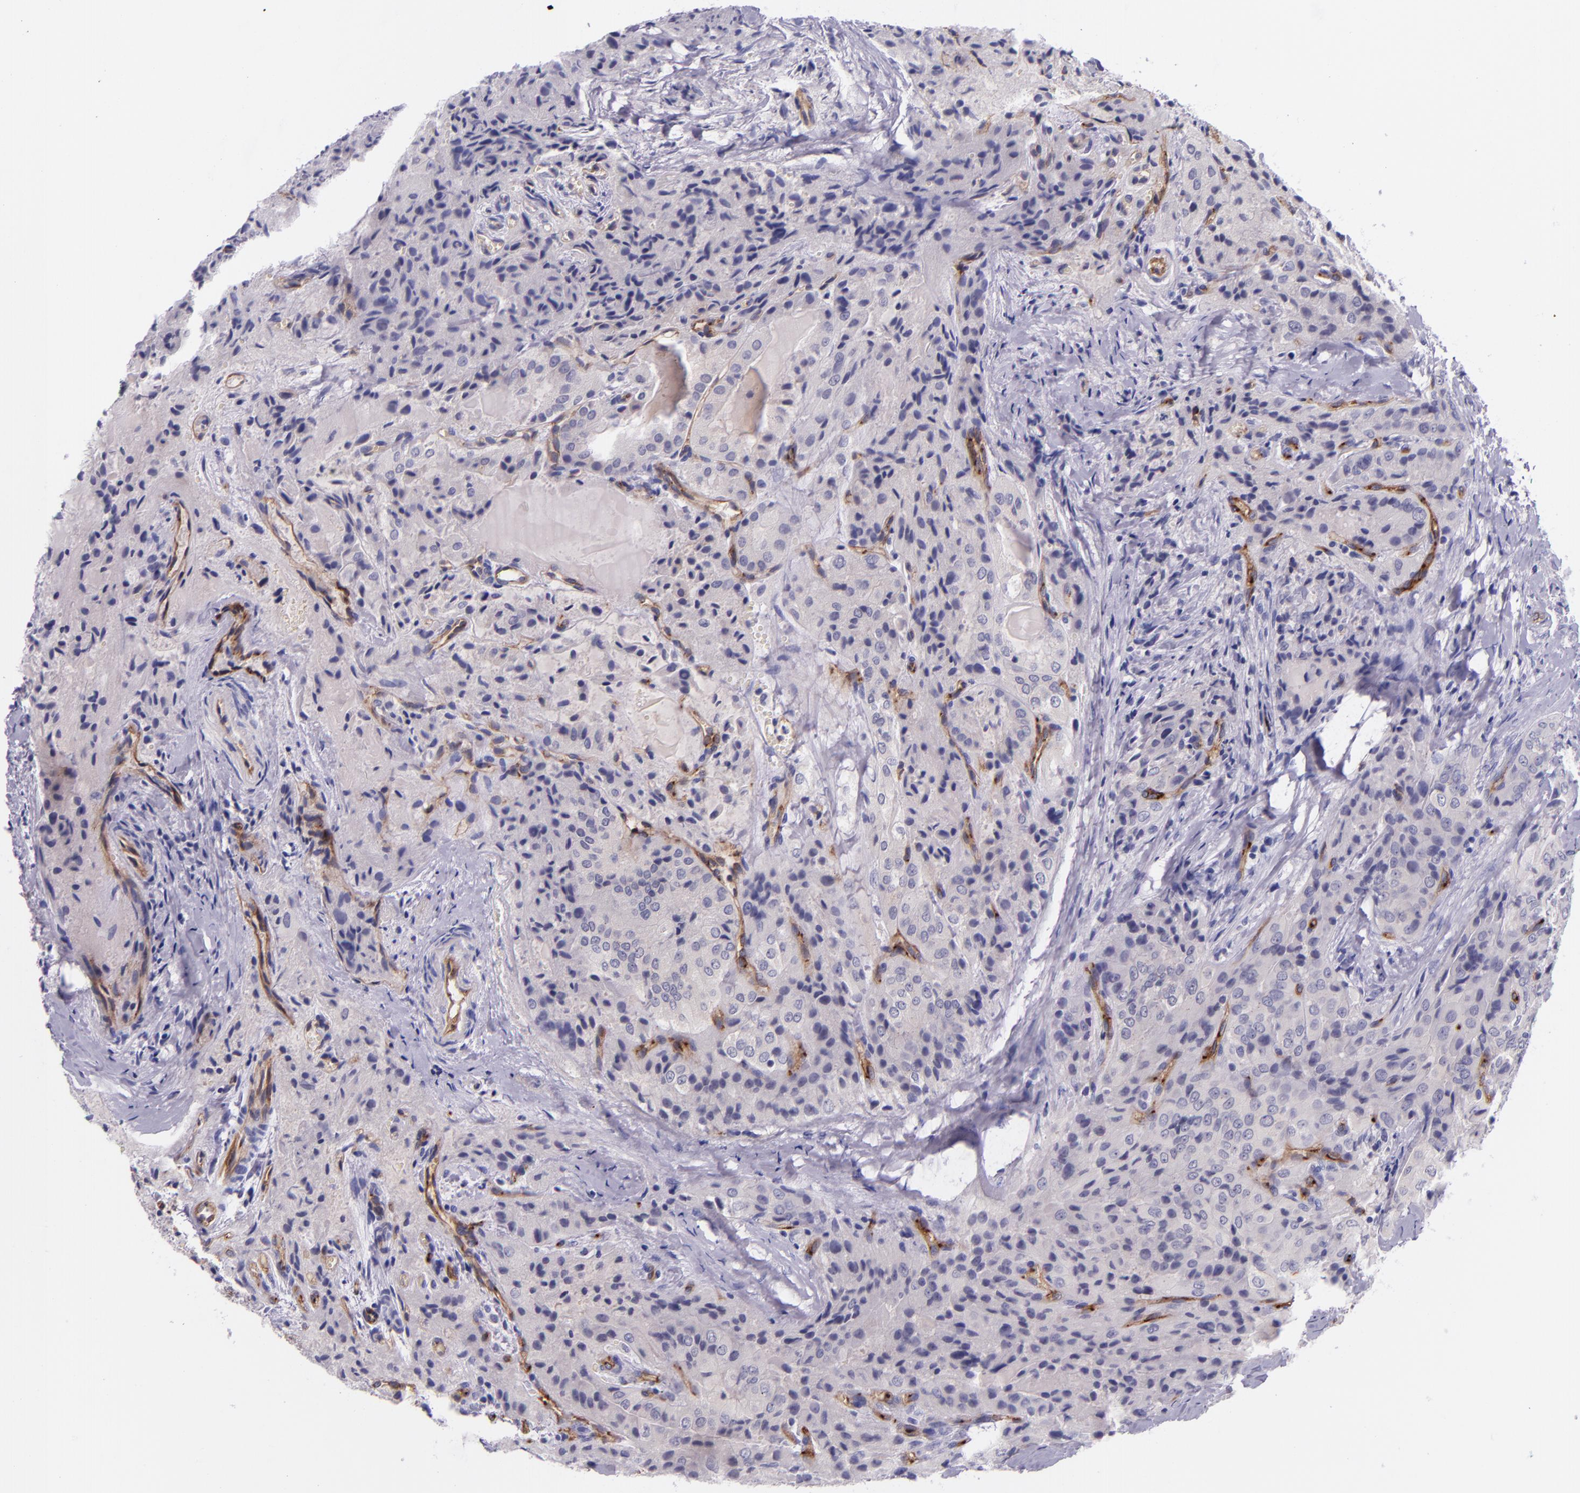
{"staining": {"intensity": "negative", "quantity": "none", "location": "none"}, "tissue": "thyroid cancer", "cell_type": "Tumor cells", "image_type": "cancer", "snomed": [{"axis": "morphology", "description": "Papillary adenocarcinoma, NOS"}, {"axis": "topography", "description": "Thyroid gland"}], "caption": "The histopathology image displays no staining of tumor cells in thyroid cancer (papillary adenocarcinoma).", "gene": "NOS3", "patient": {"sex": "female", "age": 71}}